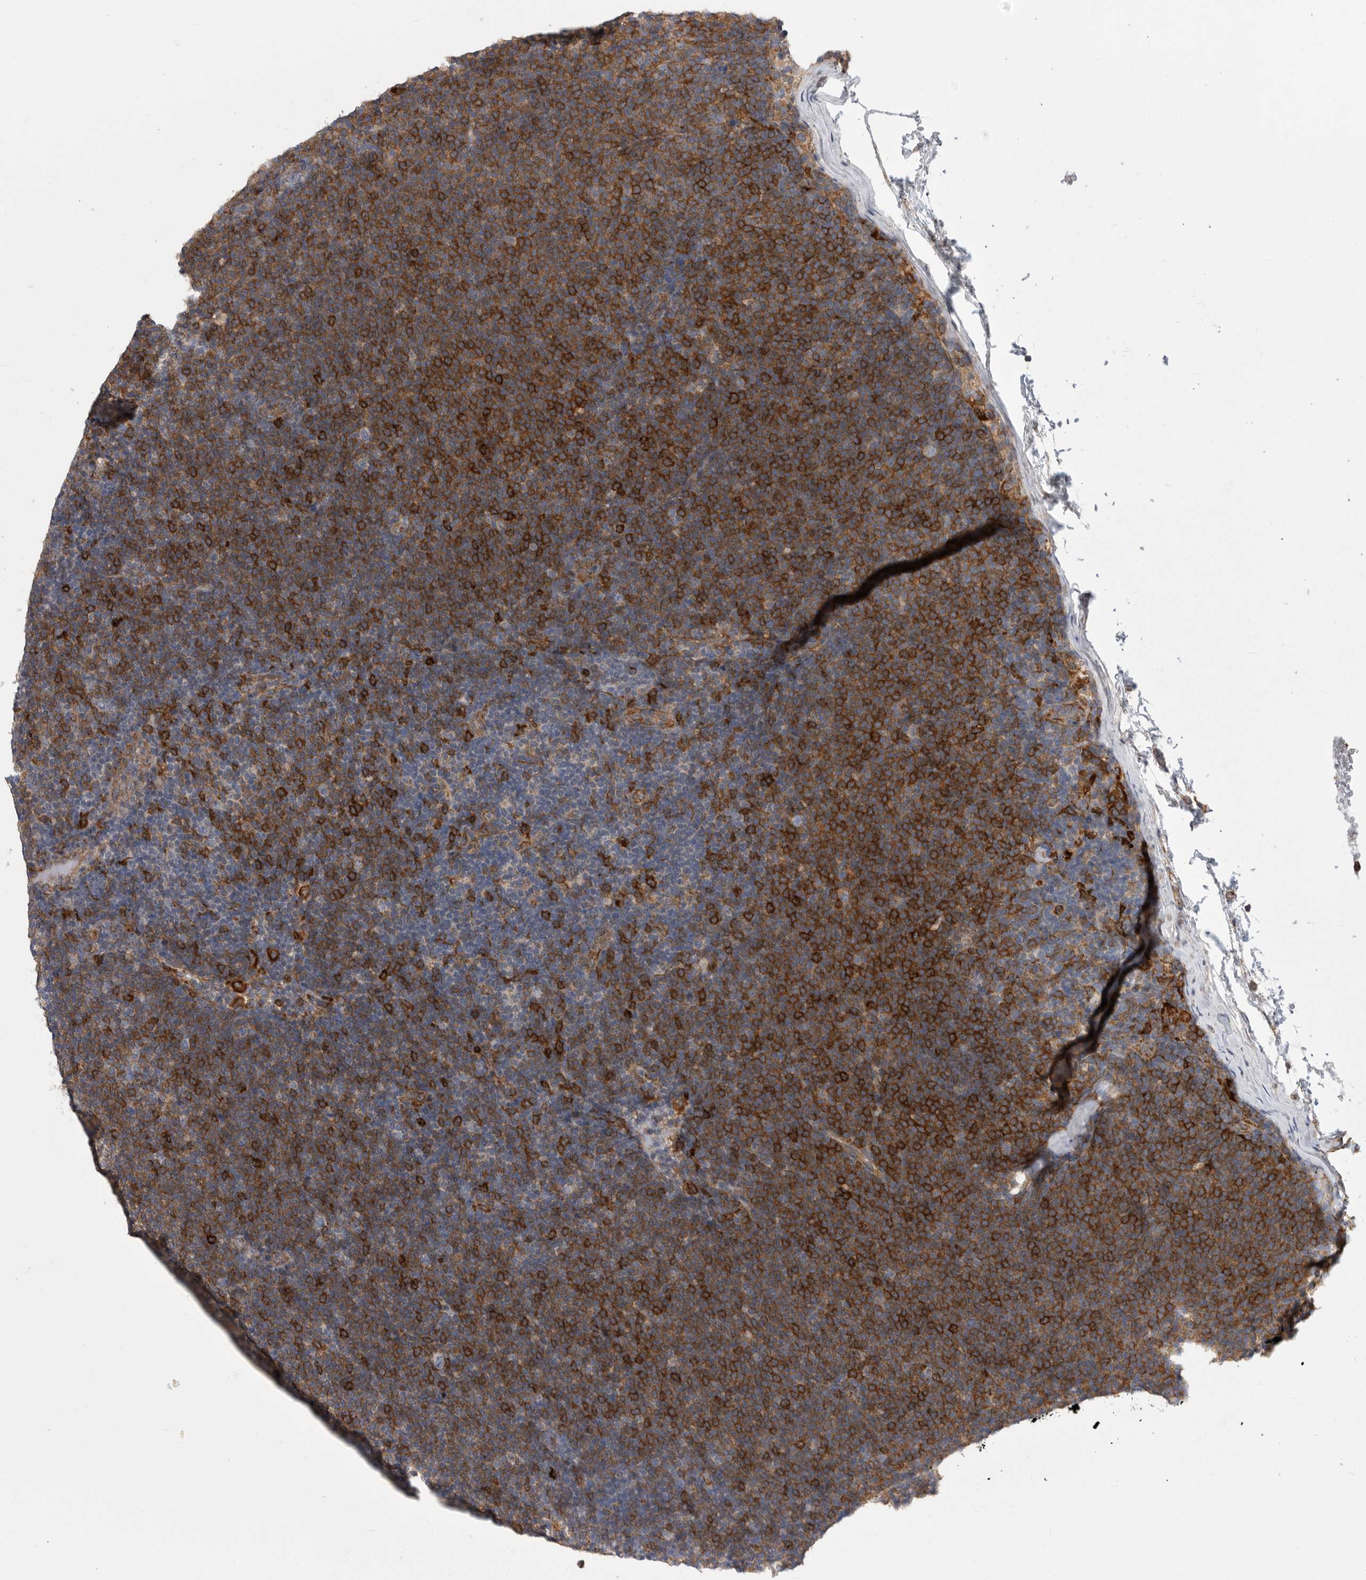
{"staining": {"intensity": "strong", "quantity": ">75%", "location": "cytoplasmic/membranous"}, "tissue": "lymphoma", "cell_type": "Tumor cells", "image_type": "cancer", "snomed": [{"axis": "morphology", "description": "Malignant lymphoma, non-Hodgkin's type, Low grade"}, {"axis": "topography", "description": "Lymph node"}], "caption": "Brown immunohistochemical staining in human low-grade malignant lymphoma, non-Hodgkin's type shows strong cytoplasmic/membranous staining in about >75% of tumor cells. The protein is shown in brown color, while the nuclei are stained blue.", "gene": "SIGLEC10", "patient": {"sex": "female", "age": 53}}